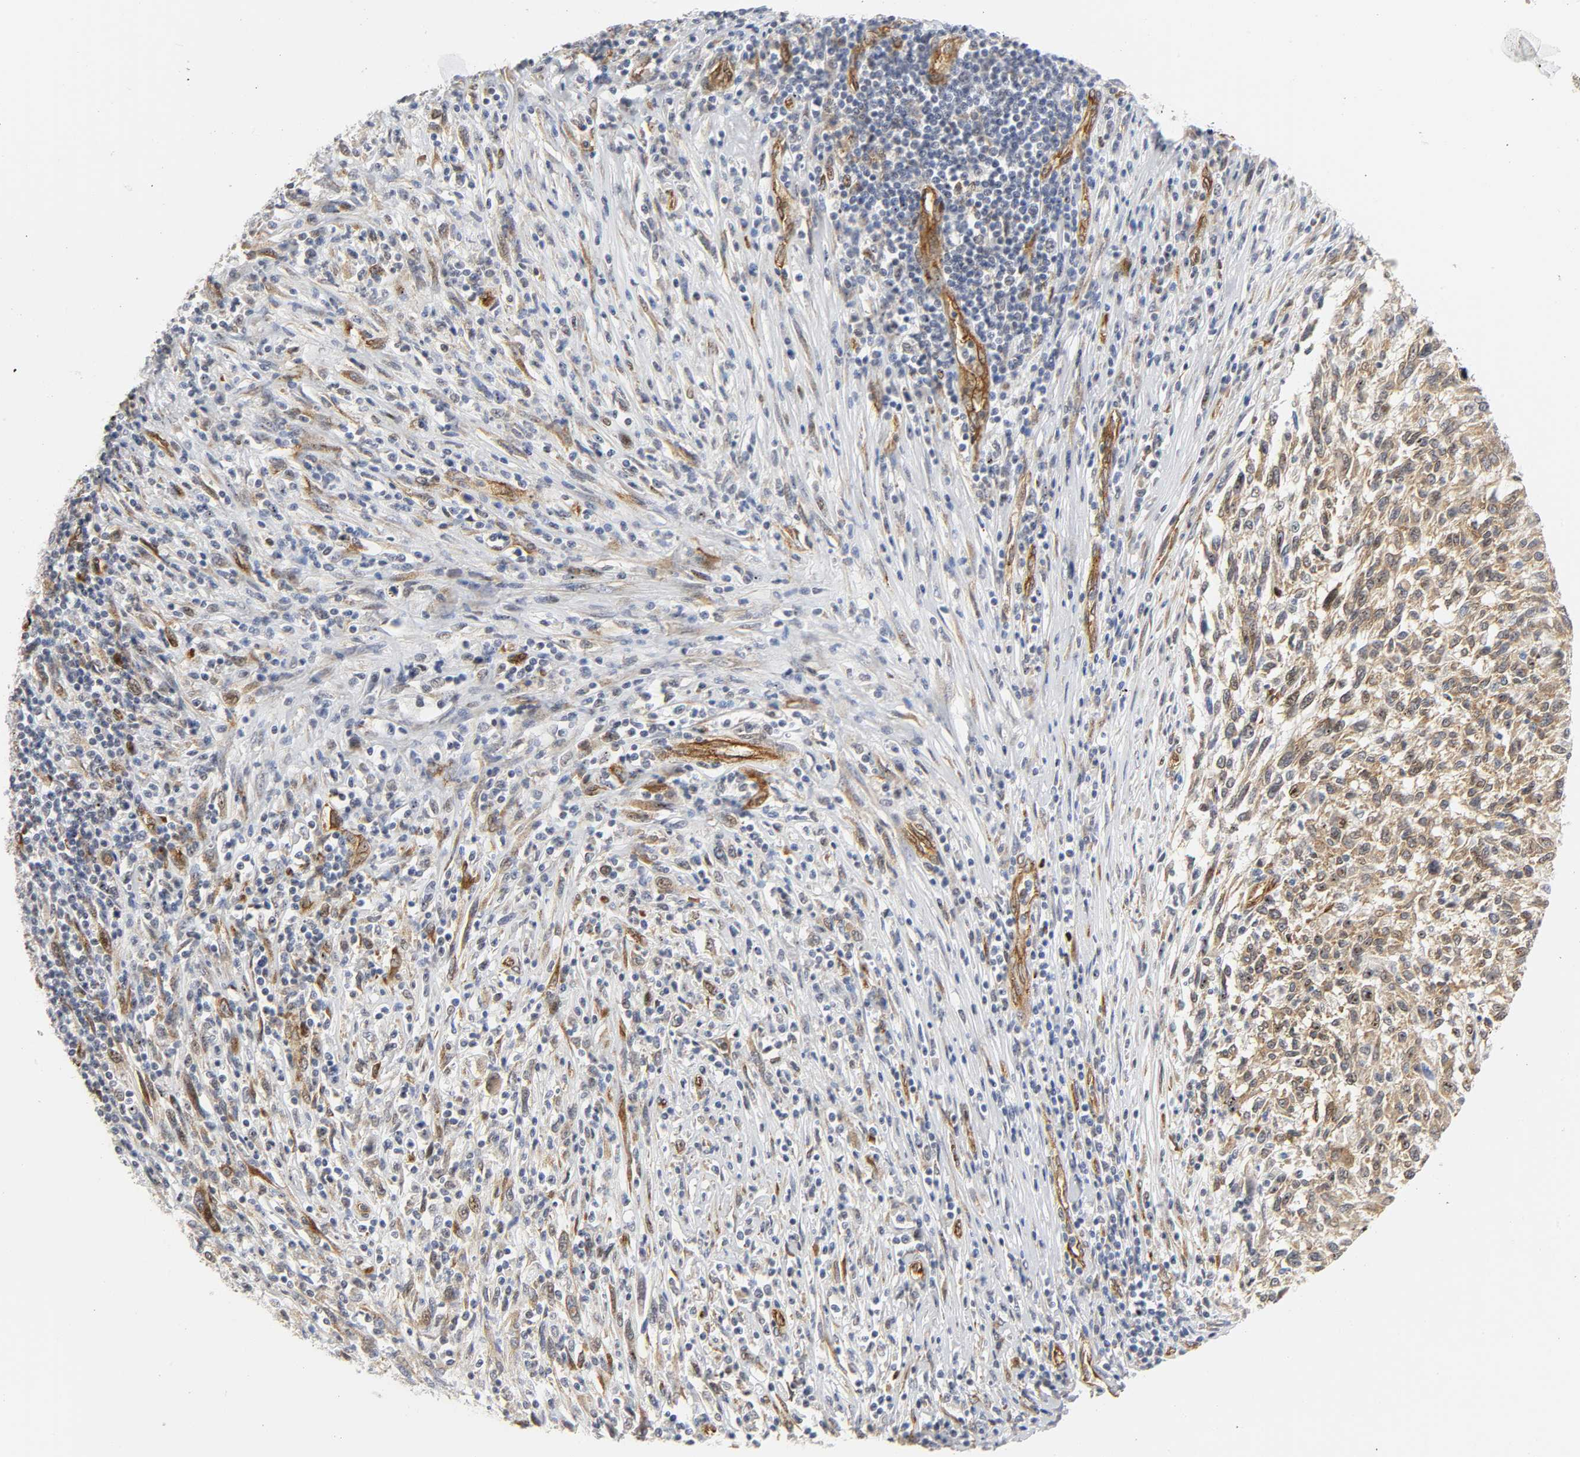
{"staining": {"intensity": "moderate", "quantity": ">75%", "location": "cytoplasmic/membranous"}, "tissue": "melanoma", "cell_type": "Tumor cells", "image_type": "cancer", "snomed": [{"axis": "morphology", "description": "Malignant melanoma, Metastatic site"}, {"axis": "topography", "description": "Lymph node"}], "caption": "DAB immunohistochemical staining of human malignant melanoma (metastatic site) shows moderate cytoplasmic/membranous protein expression in approximately >75% of tumor cells. (Stains: DAB in brown, nuclei in blue, Microscopy: brightfield microscopy at high magnification).", "gene": "DOCK1", "patient": {"sex": "male", "age": 61}}